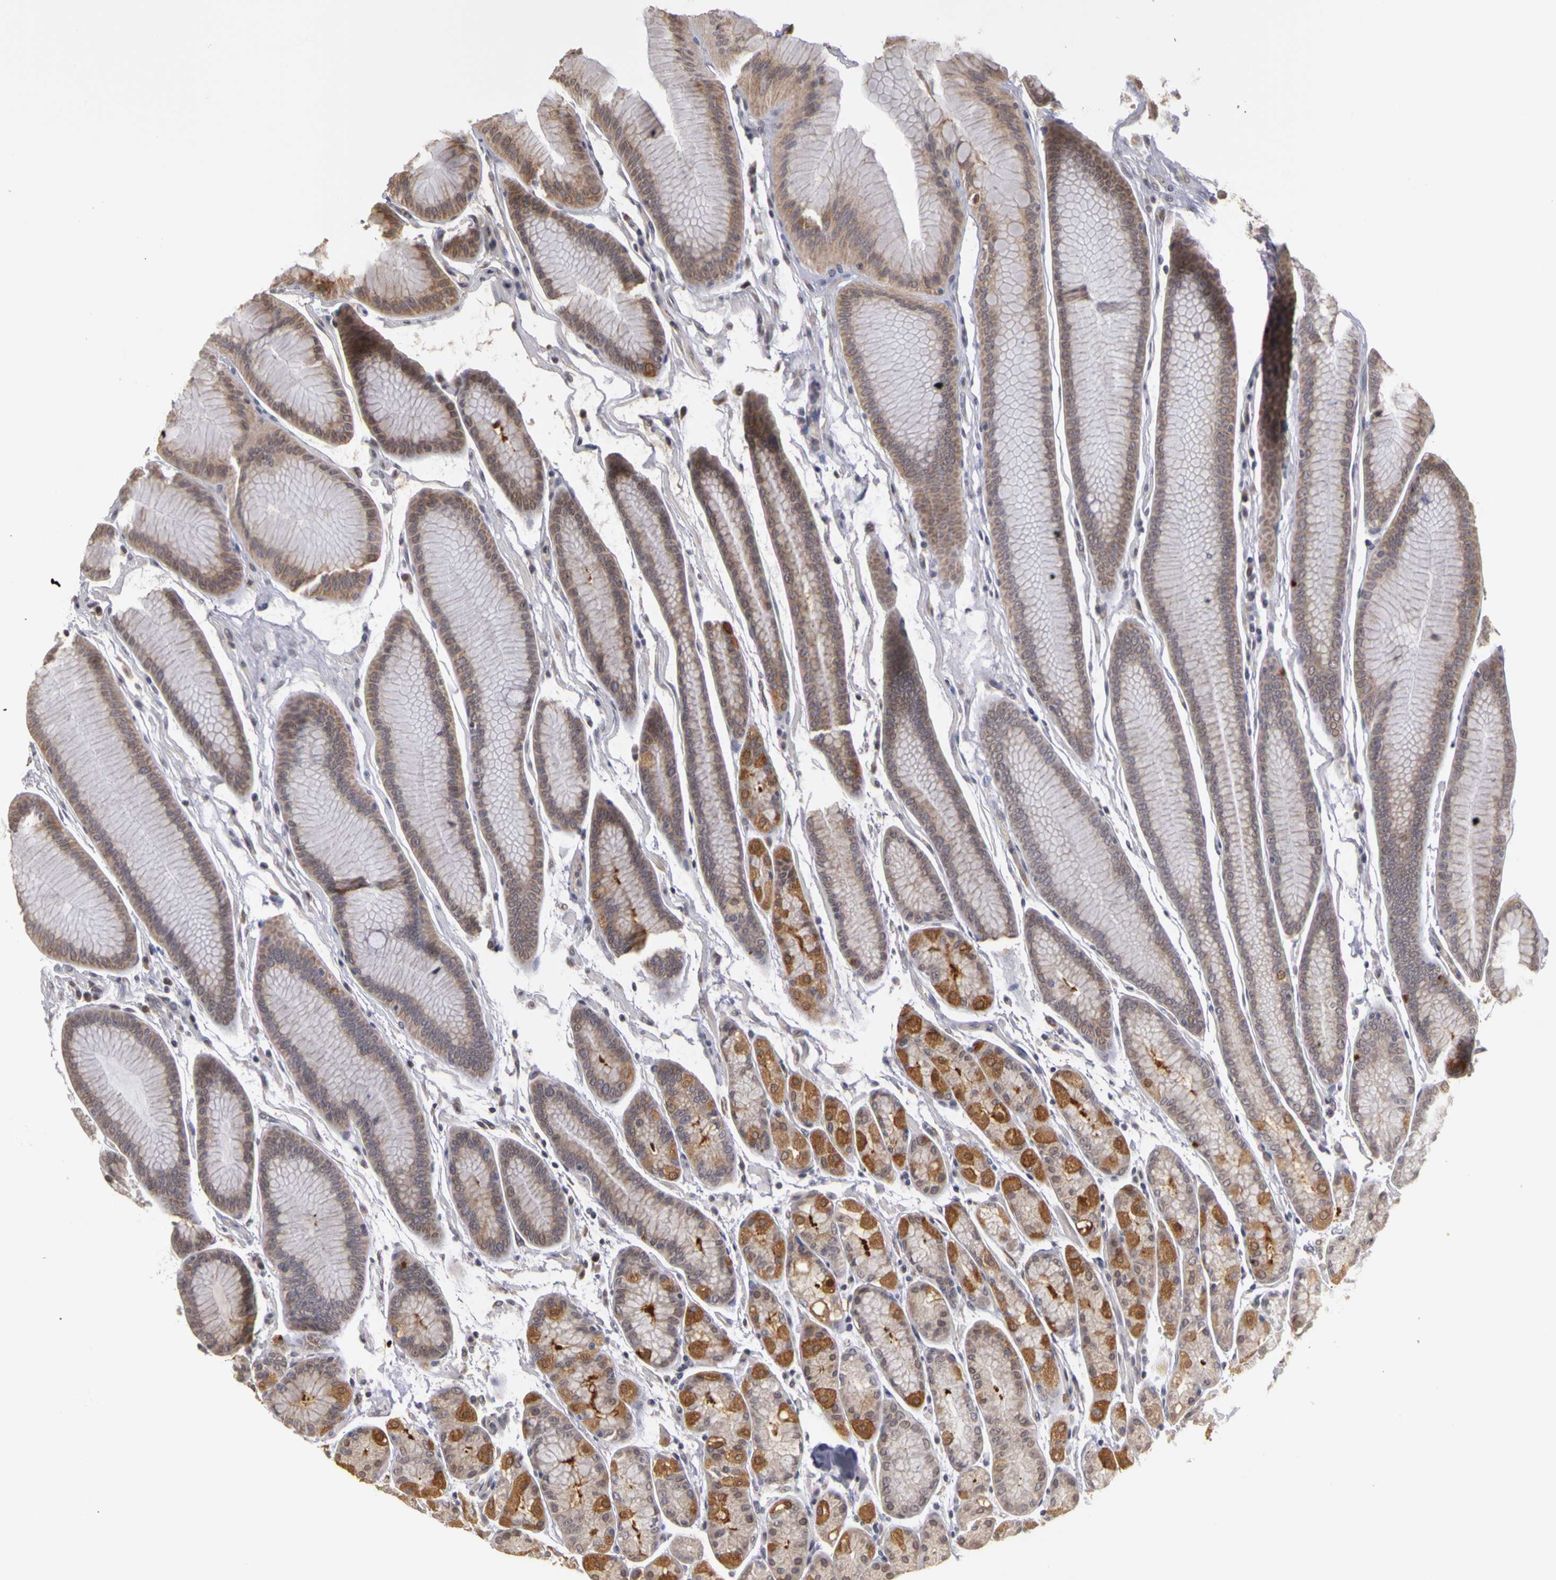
{"staining": {"intensity": "strong", "quantity": "25%-75%", "location": "cytoplasmic/membranous"}, "tissue": "stomach", "cell_type": "Glandular cells", "image_type": "normal", "snomed": [{"axis": "morphology", "description": "Normal tissue, NOS"}, {"axis": "topography", "description": "Stomach, upper"}], "caption": "IHC staining of unremarkable stomach, which reveals high levels of strong cytoplasmic/membranous expression in approximately 25%-75% of glandular cells indicating strong cytoplasmic/membranous protein positivity. The staining was performed using DAB (brown) for protein detection and nuclei were counterstained in hematoxylin (blue).", "gene": "FRMD7", "patient": {"sex": "male", "age": 72}}